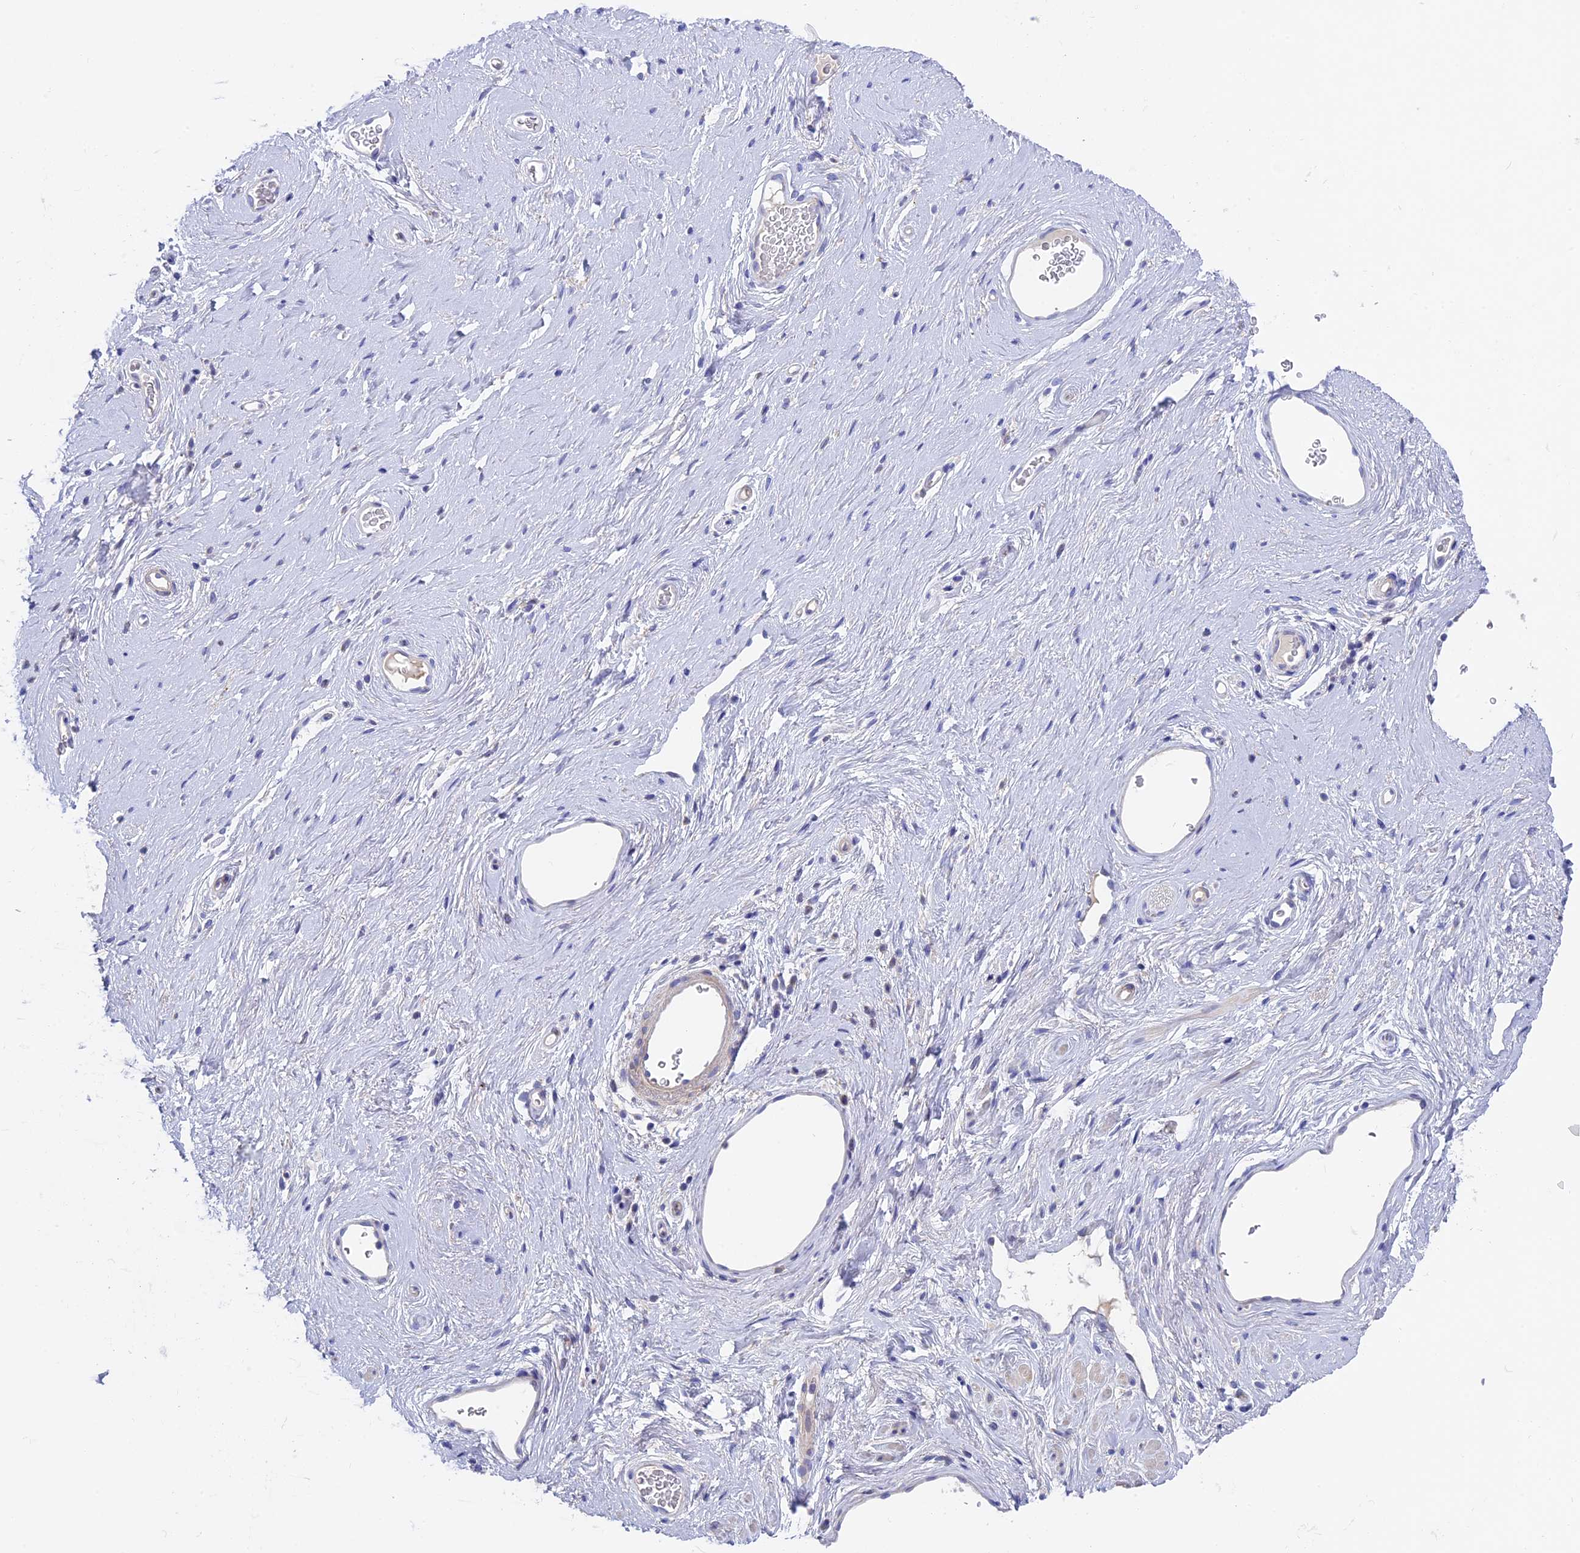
{"staining": {"intensity": "moderate", "quantity": ">75%", "location": "cytoplasmic/membranous"}, "tissue": "soft tissue", "cell_type": "Chondrocytes", "image_type": "normal", "snomed": [{"axis": "morphology", "description": "Normal tissue, NOS"}, {"axis": "morphology", "description": "Adenocarcinoma, NOS"}, {"axis": "topography", "description": "Rectum"}, {"axis": "topography", "description": "Vagina"}, {"axis": "topography", "description": "Peripheral nerve tissue"}], "caption": "Protein staining by immunohistochemistry (IHC) reveals moderate cytoplasmic/membranous expression in about >75% of chondrocytes in normal soft tissue. The protein of interest is shown in brown color, while the nuclei are stained blue.", "gene": "ETFDH", "patient": {"sex": "female", "age": 71}}